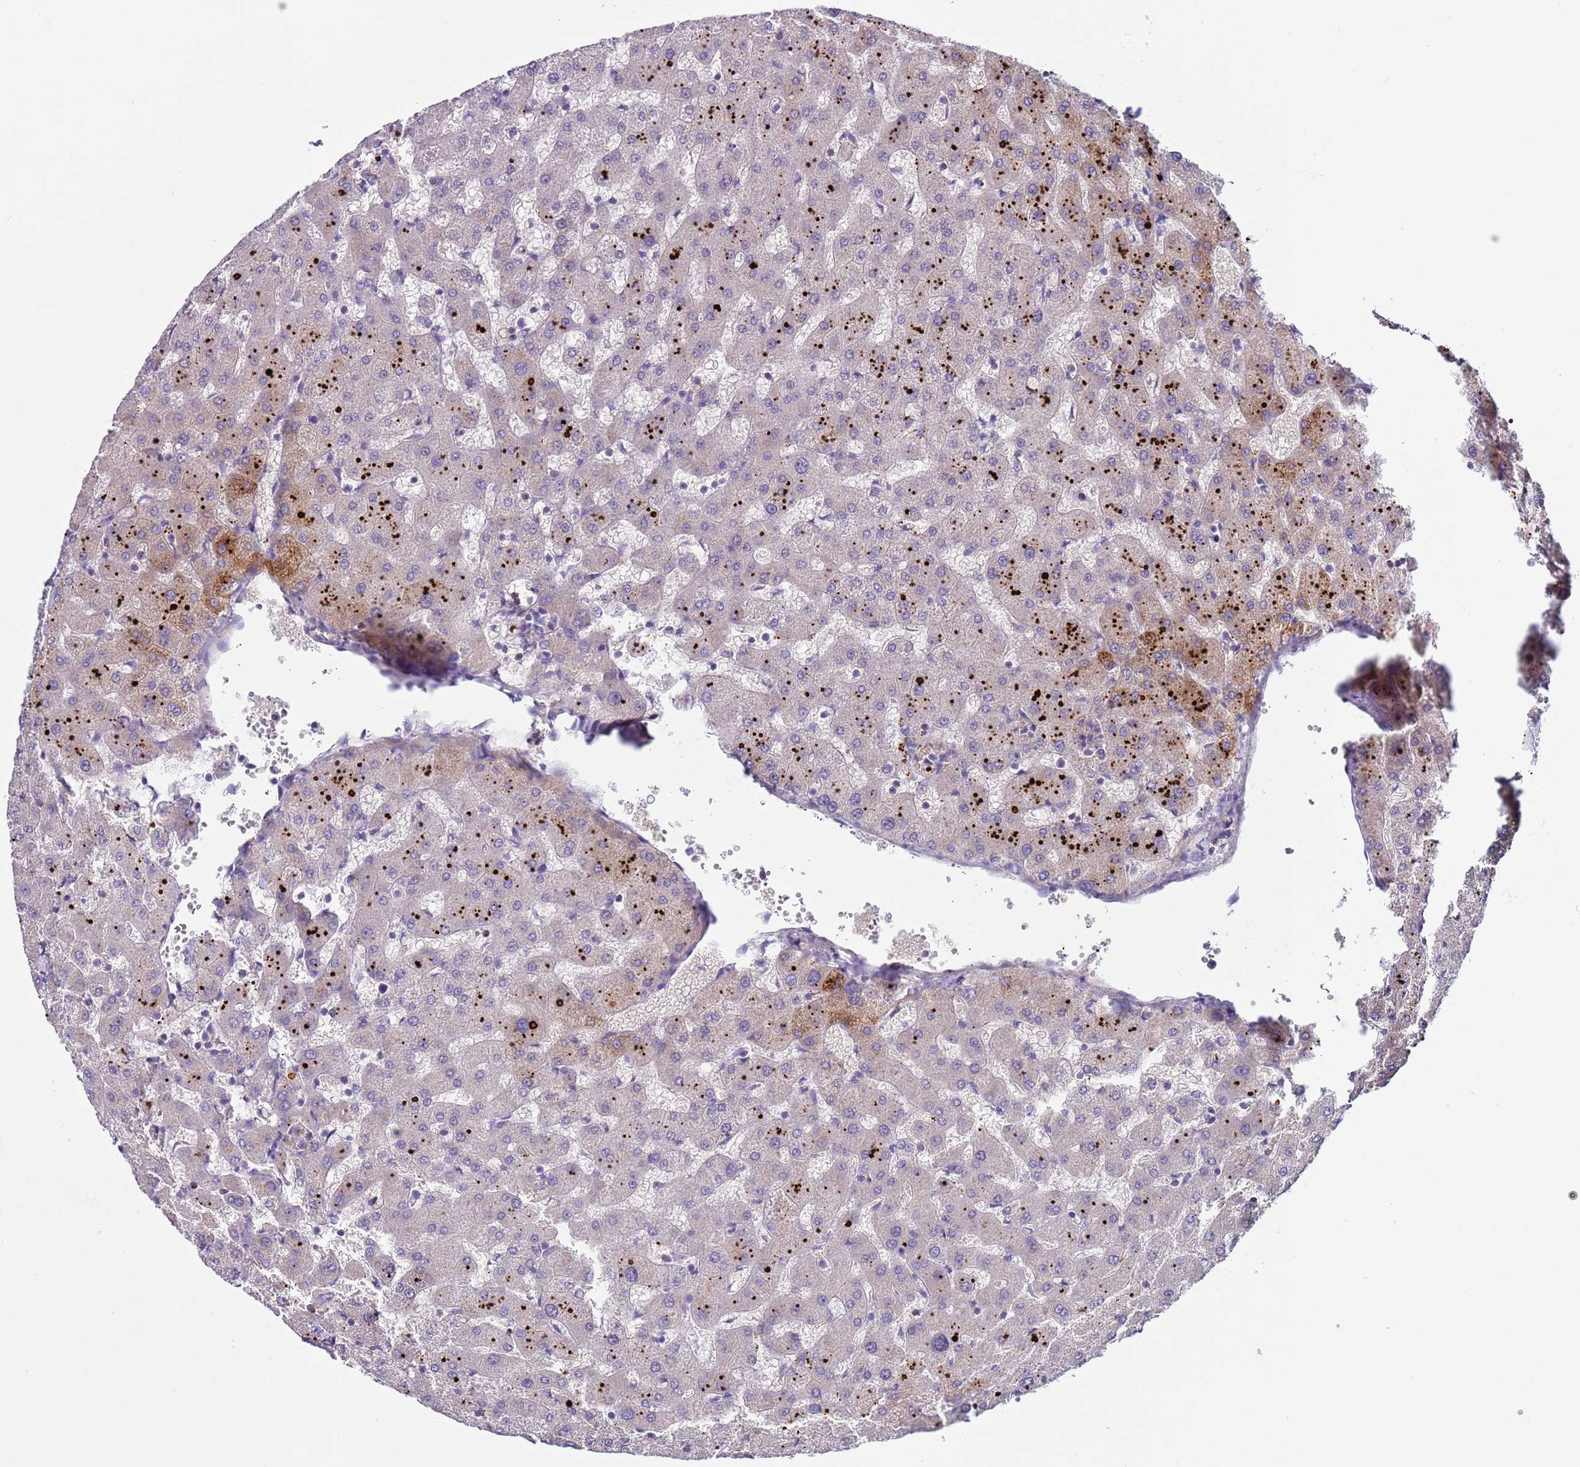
{"staining": {"intensity": "negative", "quantity": "none", "location": "none"}, "tissue": "liver", "cell_type": "Cholangiocytes", "image_type": "normal", "snomed": [{"axis": "morphology", "description": "Normal tissue, NOS"}, {"axis": "topography", "description": "Liver"}], "caption": "A photomicrograph of human liver is negative for staining in cholangiocytes.", "gene": "TRIM51G", "patient": {"sex": "female", "age": 63}}